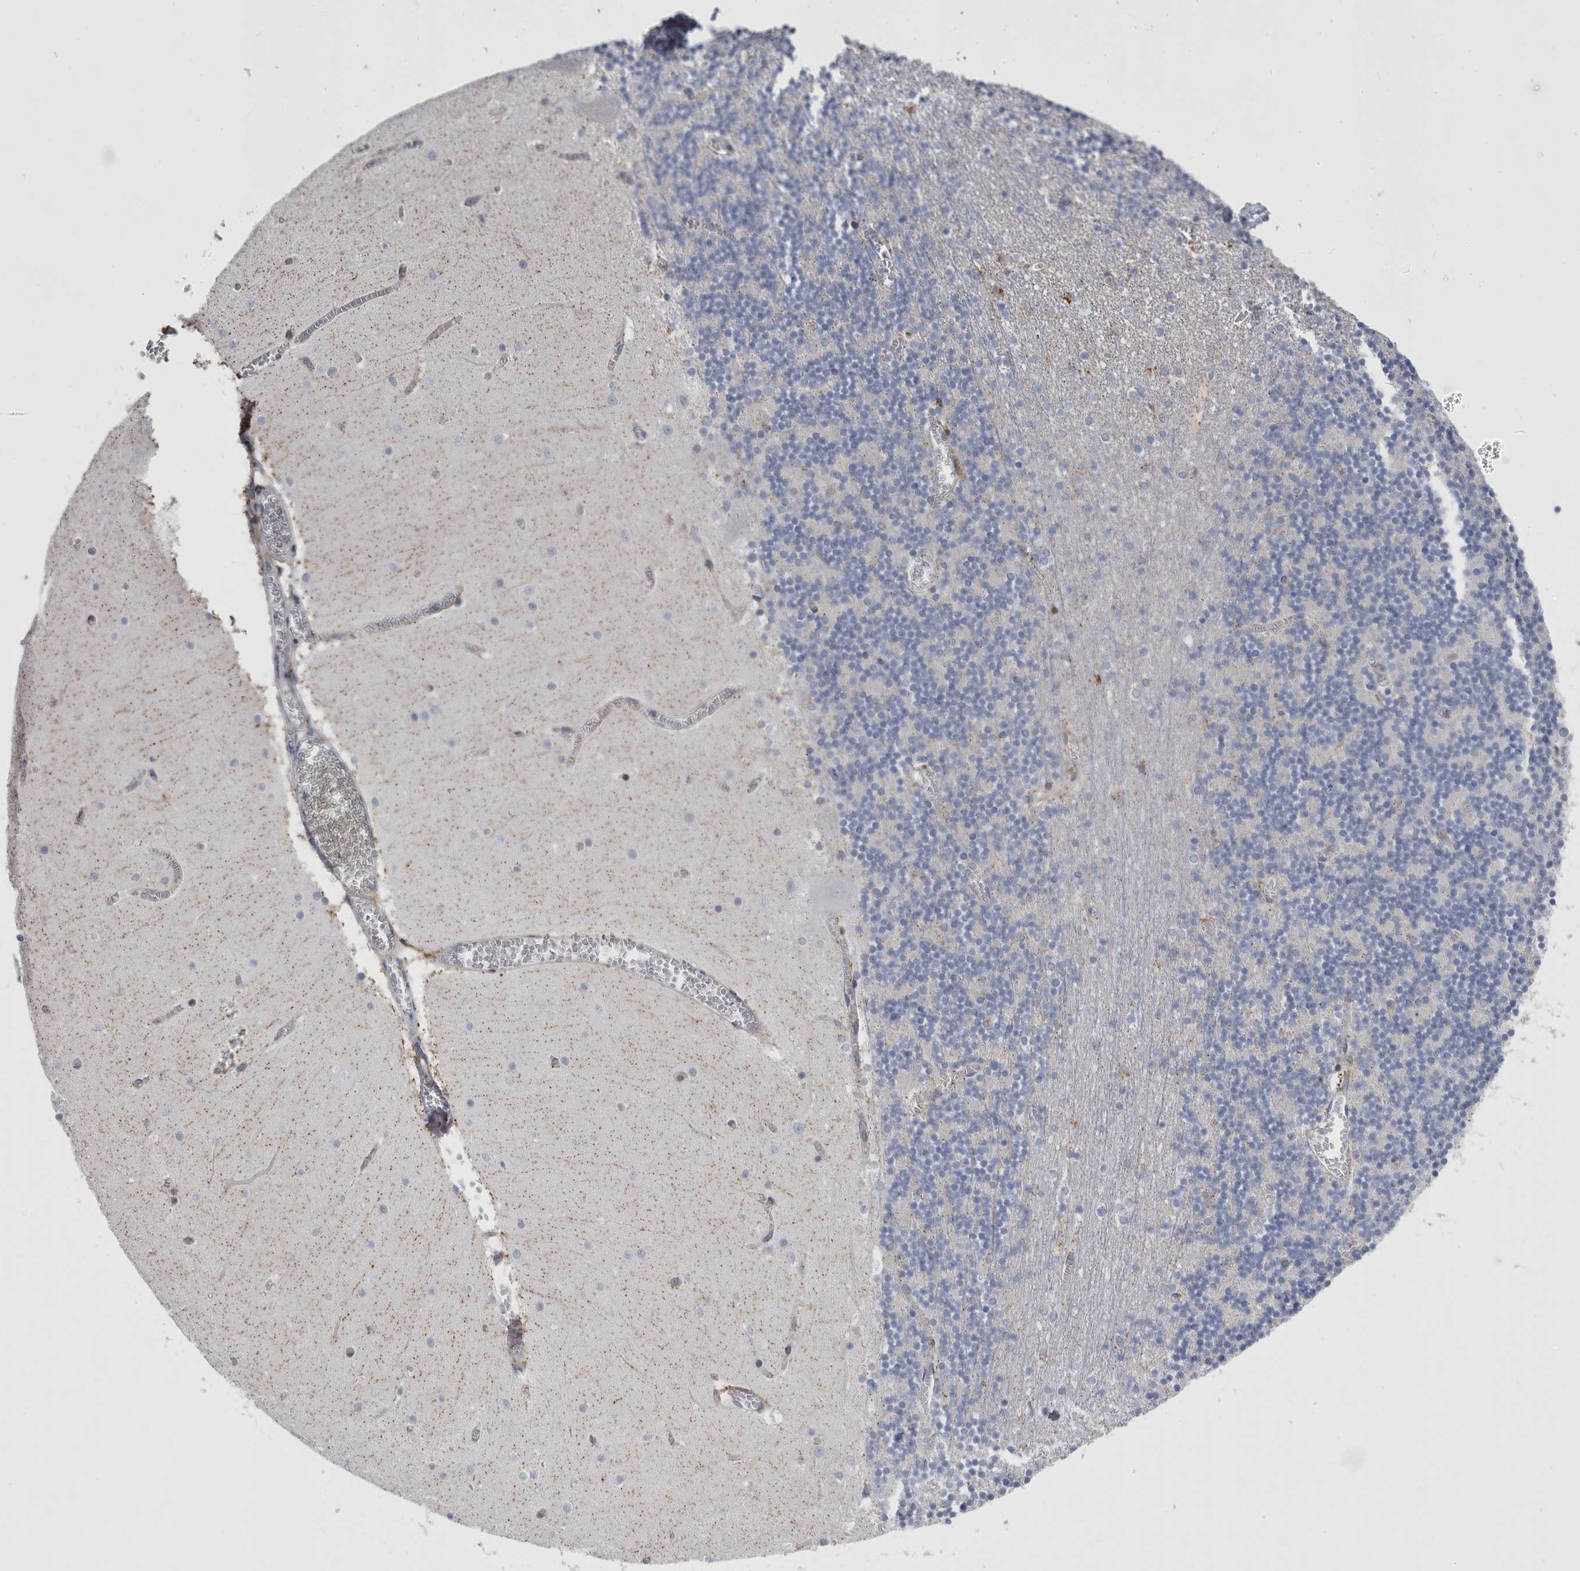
{"staining": {"intensity": "negative", "quantity": "none", "location": "none"}, "tissue": "cerebellum", "cell_type": "Cells in granular layer", "image_type": "normal", "snomed": [{"axis": "morphology", "description": "Normal tissue, NOS"}, {"axis": "topography", "description": "Cerebellum"}], "caption": "Immunohistochemistry (IHC) of unremarkable human cerebellum demonstrates no staining in cells in granular layer.", "gene": "DNAJC24", "patient": {"sex": "female", "age": 28}}